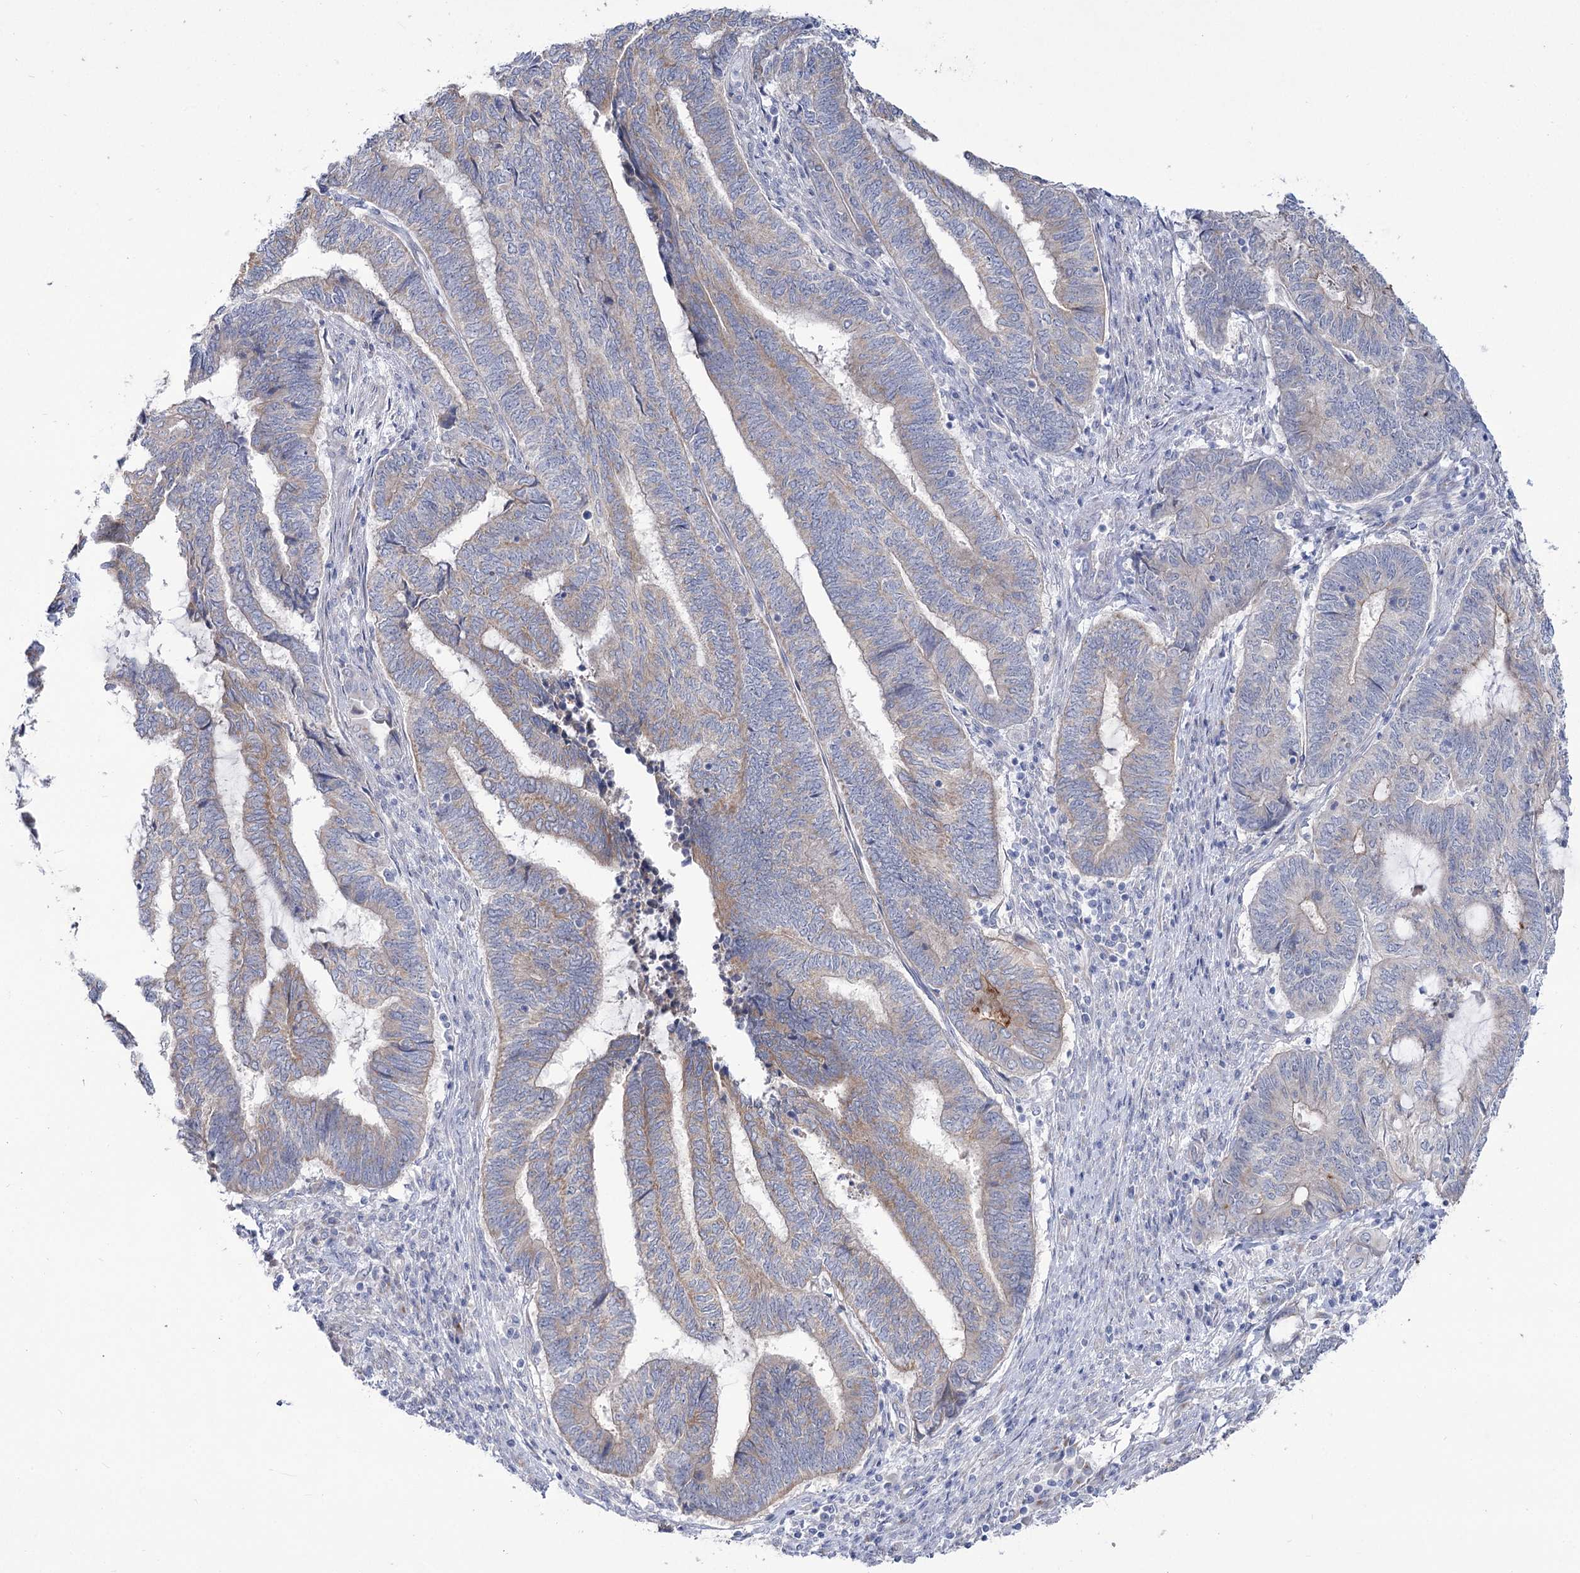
{"staining": {"intensity": "weak", "quantity": "<25%", "location": "cytoplasmic/membranous"}, "tissue": "endometrial cancer", "cell_type": "Tumor cells", "image_type": "cancer", "snomed": [{"axis": "morphology", "description": "Adenocarcinoma, NOS"}, {"axis": "topography", "description": "Uterus"}, {"axis": "topography", "description": "Endometrium"}], "caption": "Endometrial adenocarcinoma was stained to show a protein in brown. There is no significant expression in tumor cells.", "gene": "SUOX", "patient": {"sex": "female", "age": 70}}